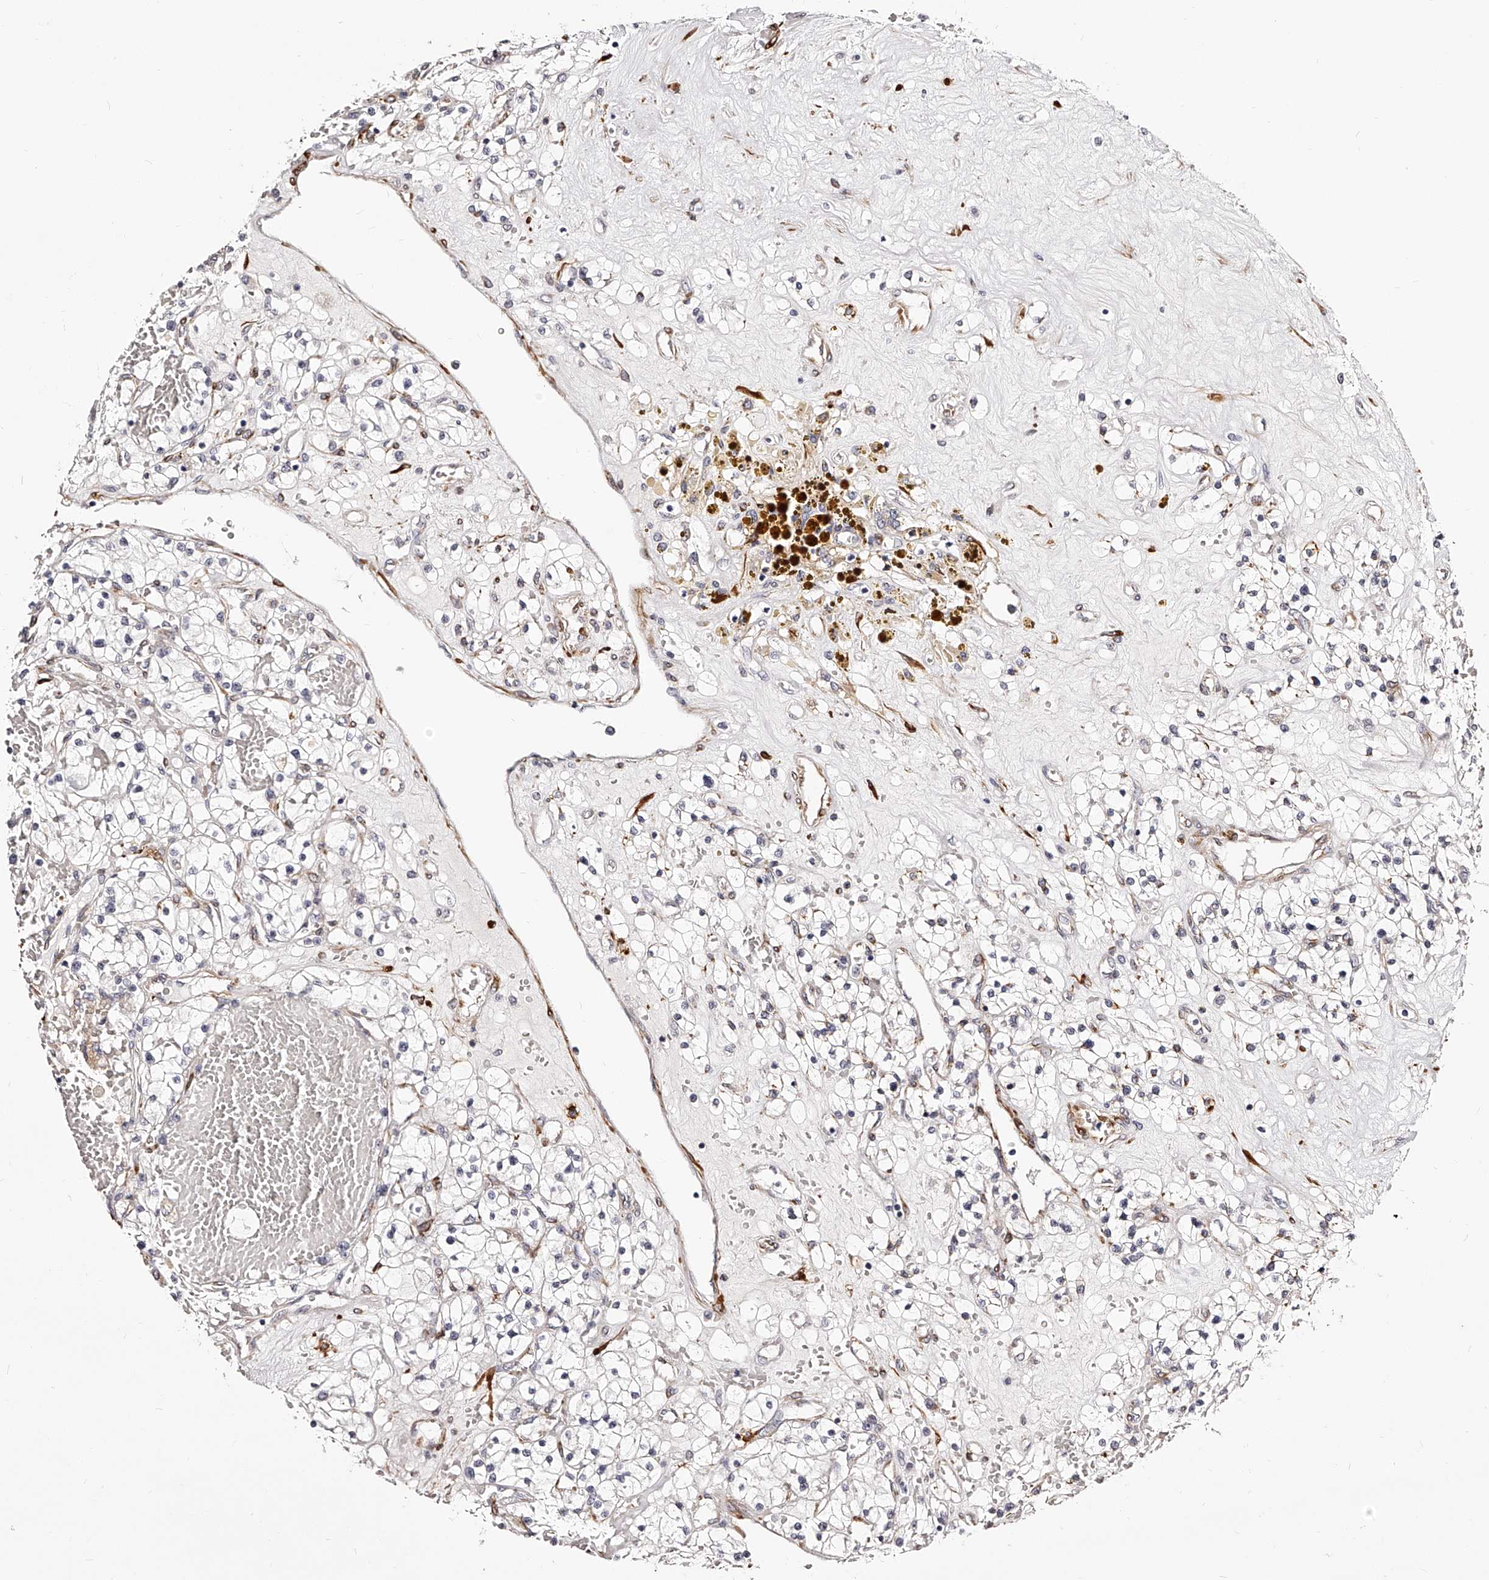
{"staining": {"intensity": "negative", "quantity": "none", "location": "none"}, "tissue": "renal cancer", "cell_type": "Tumor cells", "image_type": "cancer", "snomed": [{"axis": "morphology", "description": "Normal tissue, NOS"}, {"axis": "morphology", "description": "Adenocarcinoma, NOS"}, {"axis": "topography", "description": "Kidney"}], "caption": "This is an IHC micrograph of human renal cancer. There is no staining in tumor cells.", "gene": "CD82", "patient": {"sex": "male", "age": 68}}